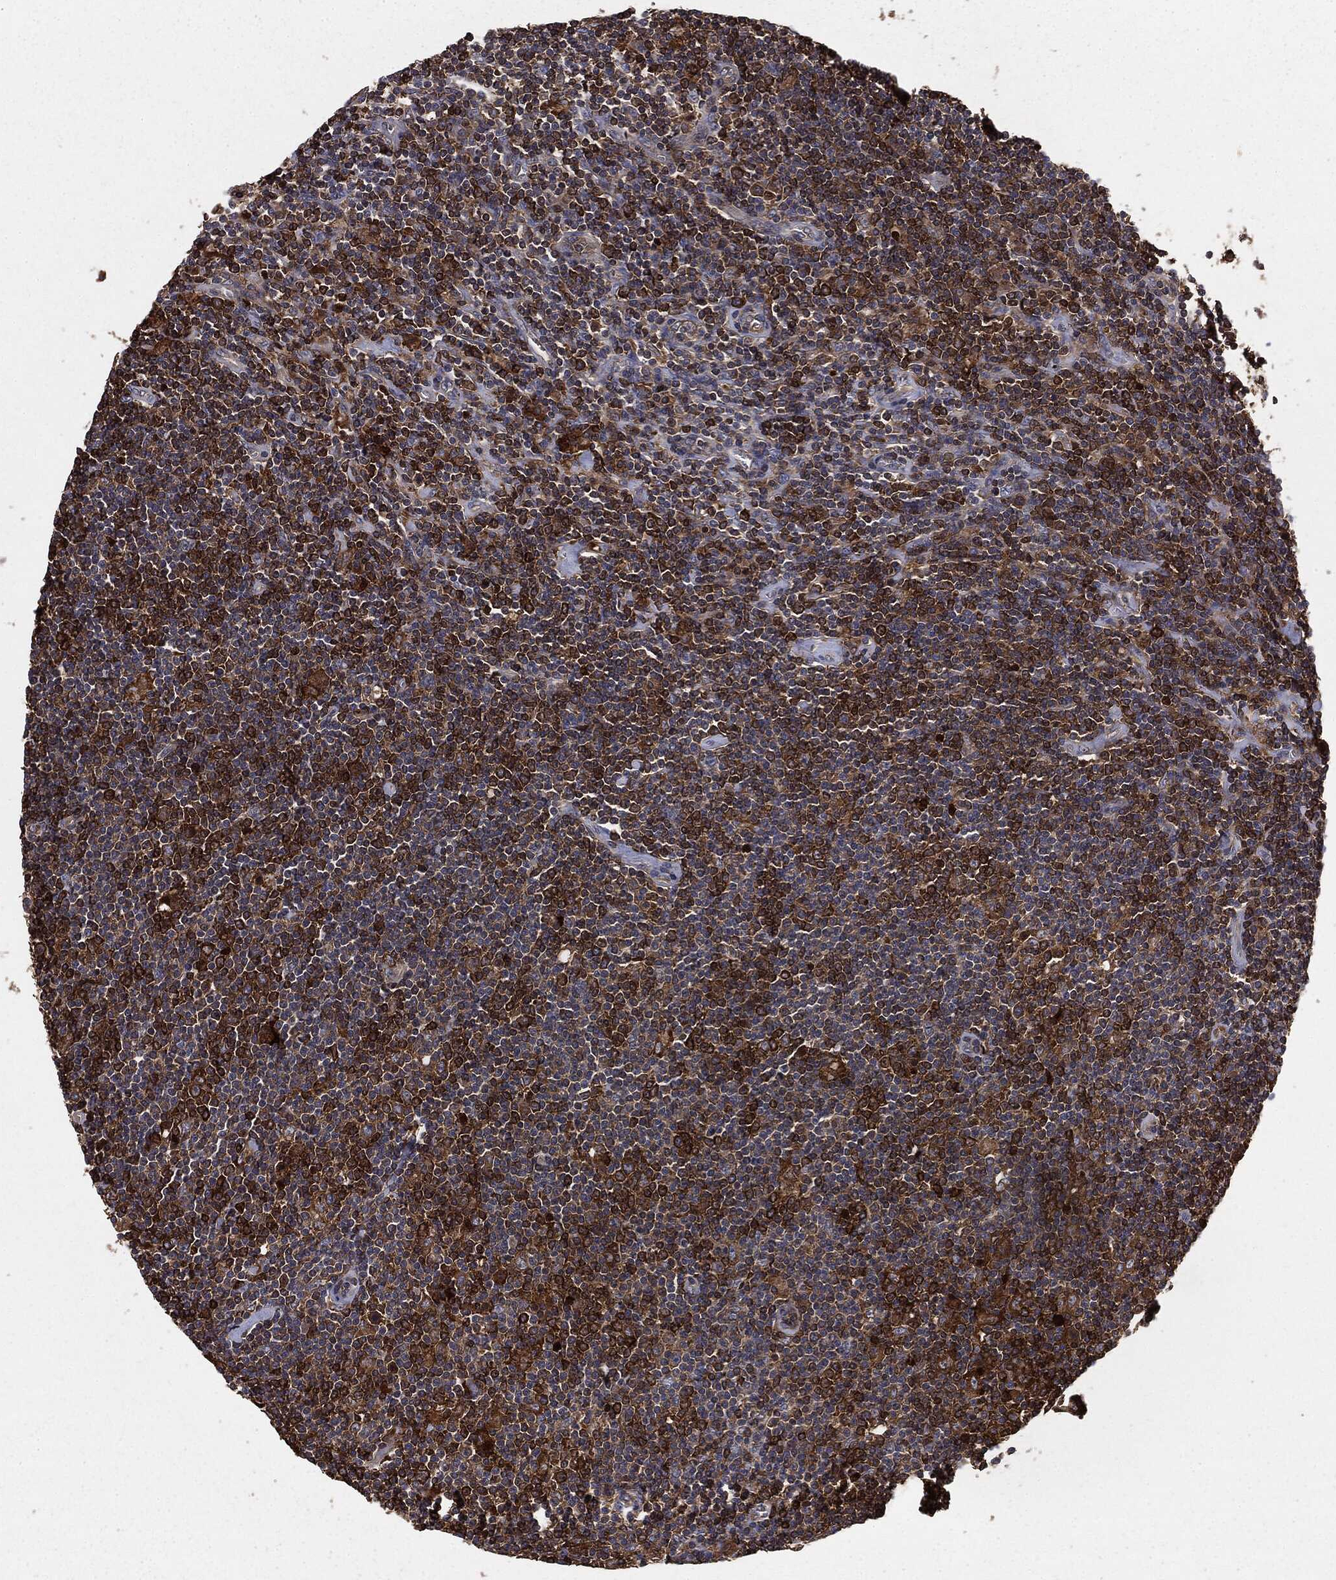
{"staining": {"intensity": "weak", "quantity": ">75%", "location": "cytoplasmic/membranous"}, "tissue": "lymphoma", "cell_type": "Tumor cells", "image_type": "cancer", "snomed": [{"axis": "morphology", "description": "Hodgkin's disease, NOS"}, {"axis": "topography", "description": "Lymph node"}], "caption": "Protein expression analysis of human lymphoma reveals weak cytoplasmic/membranous positivity in about >75% of tumor cells. (brown staining indicates protein expression, while blue staining denotes nuclei).", "gene": "GNB5", "patient": {"sex": "male", "age": 40}}